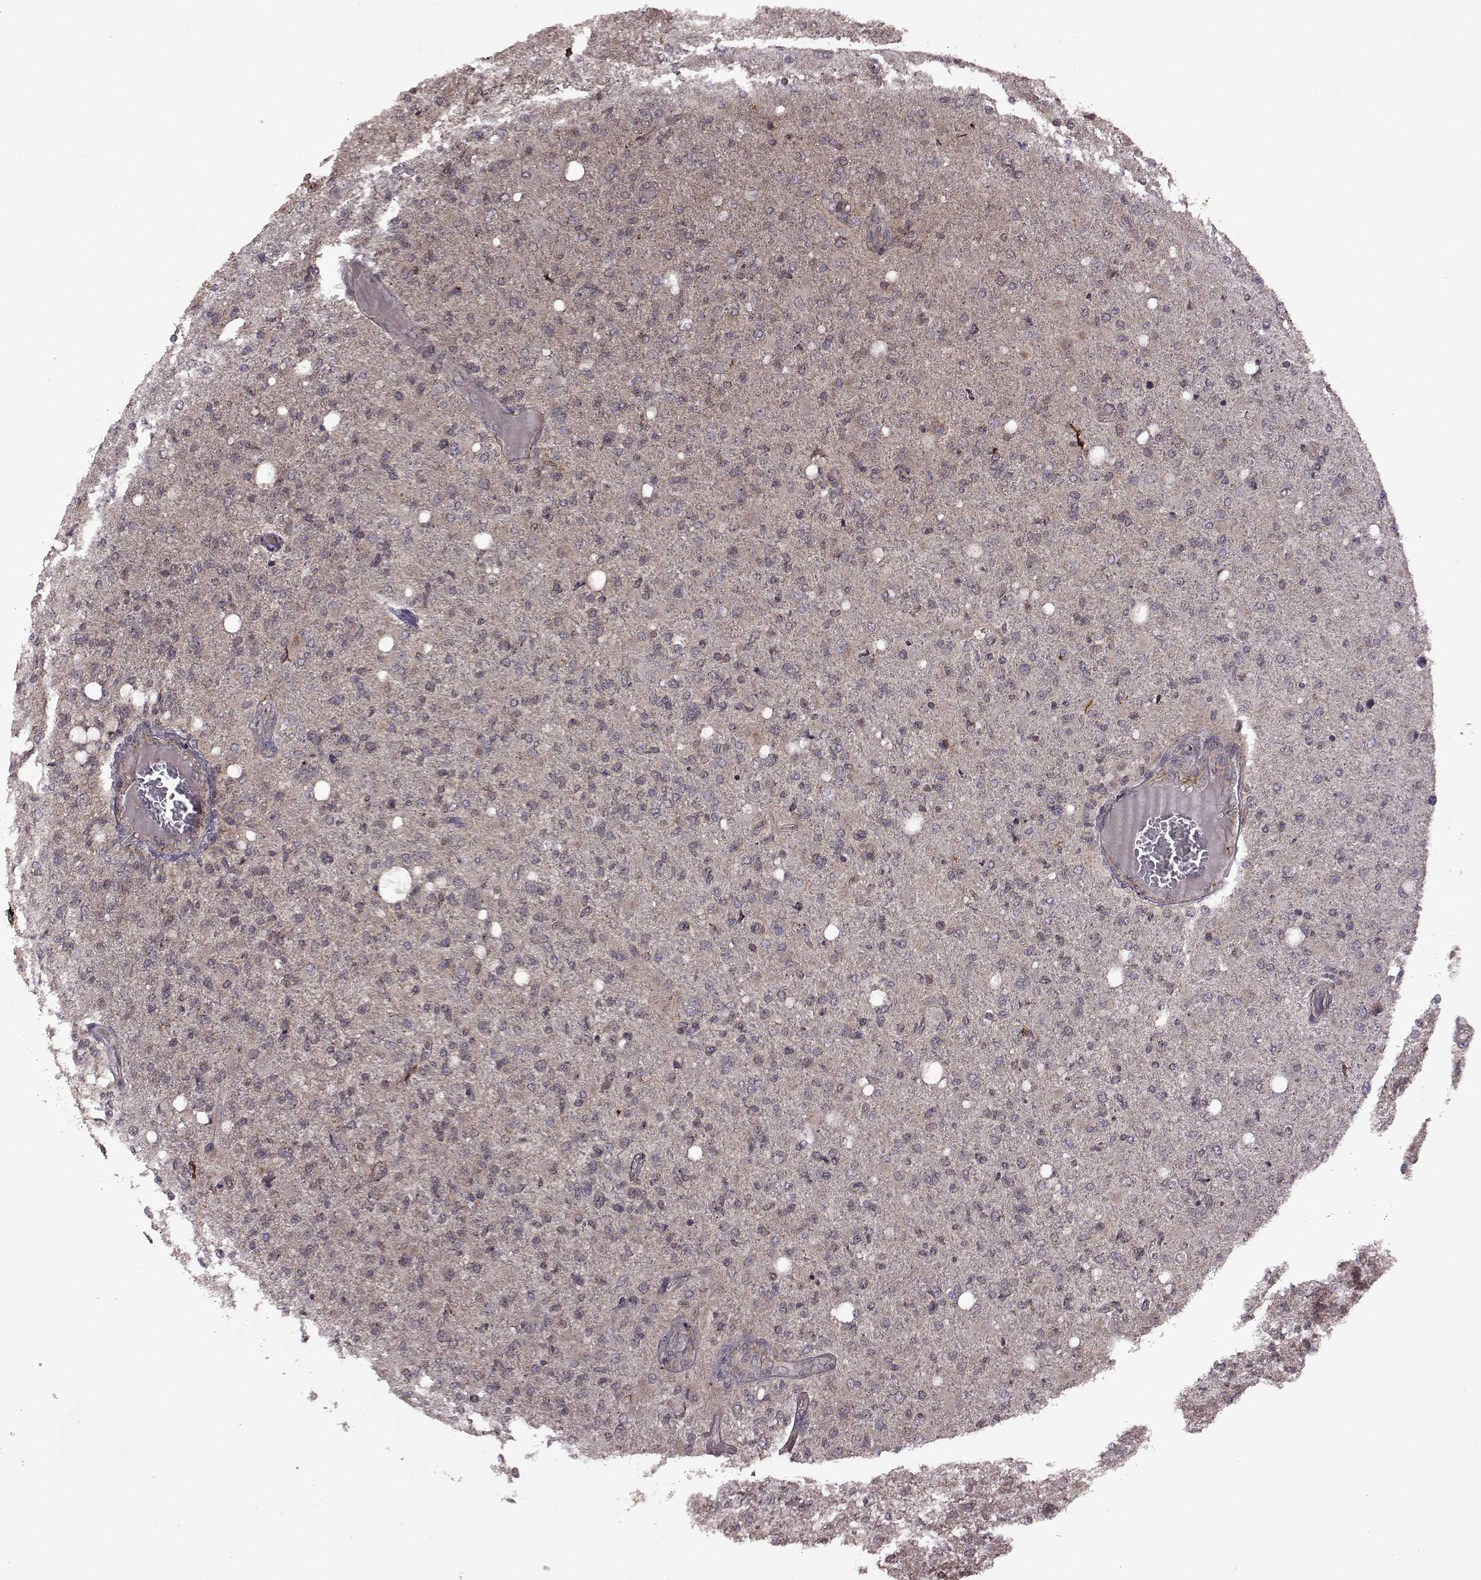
{"staining": {"intensity": "negative", "quantity": "none", "location": "none"}, "tissue": "glioma", "cell_type": "Tumor cells", "image_type": "cancer", "snomed": [{"axis": "morphology", "description": "Glioma, malignant, High grade"}, {"axis": "topography", "description": "Cerebral cortex"}], "caption": "Immunohistochemical staining of human glioma exhibits no significant positivity in tumor cells. The staining is performed using DAB brown chromogen with nuclei counter-stained in using hematoxylin.", "gene": "TRMU", "patient": {"sex": "male", "age": 70}}